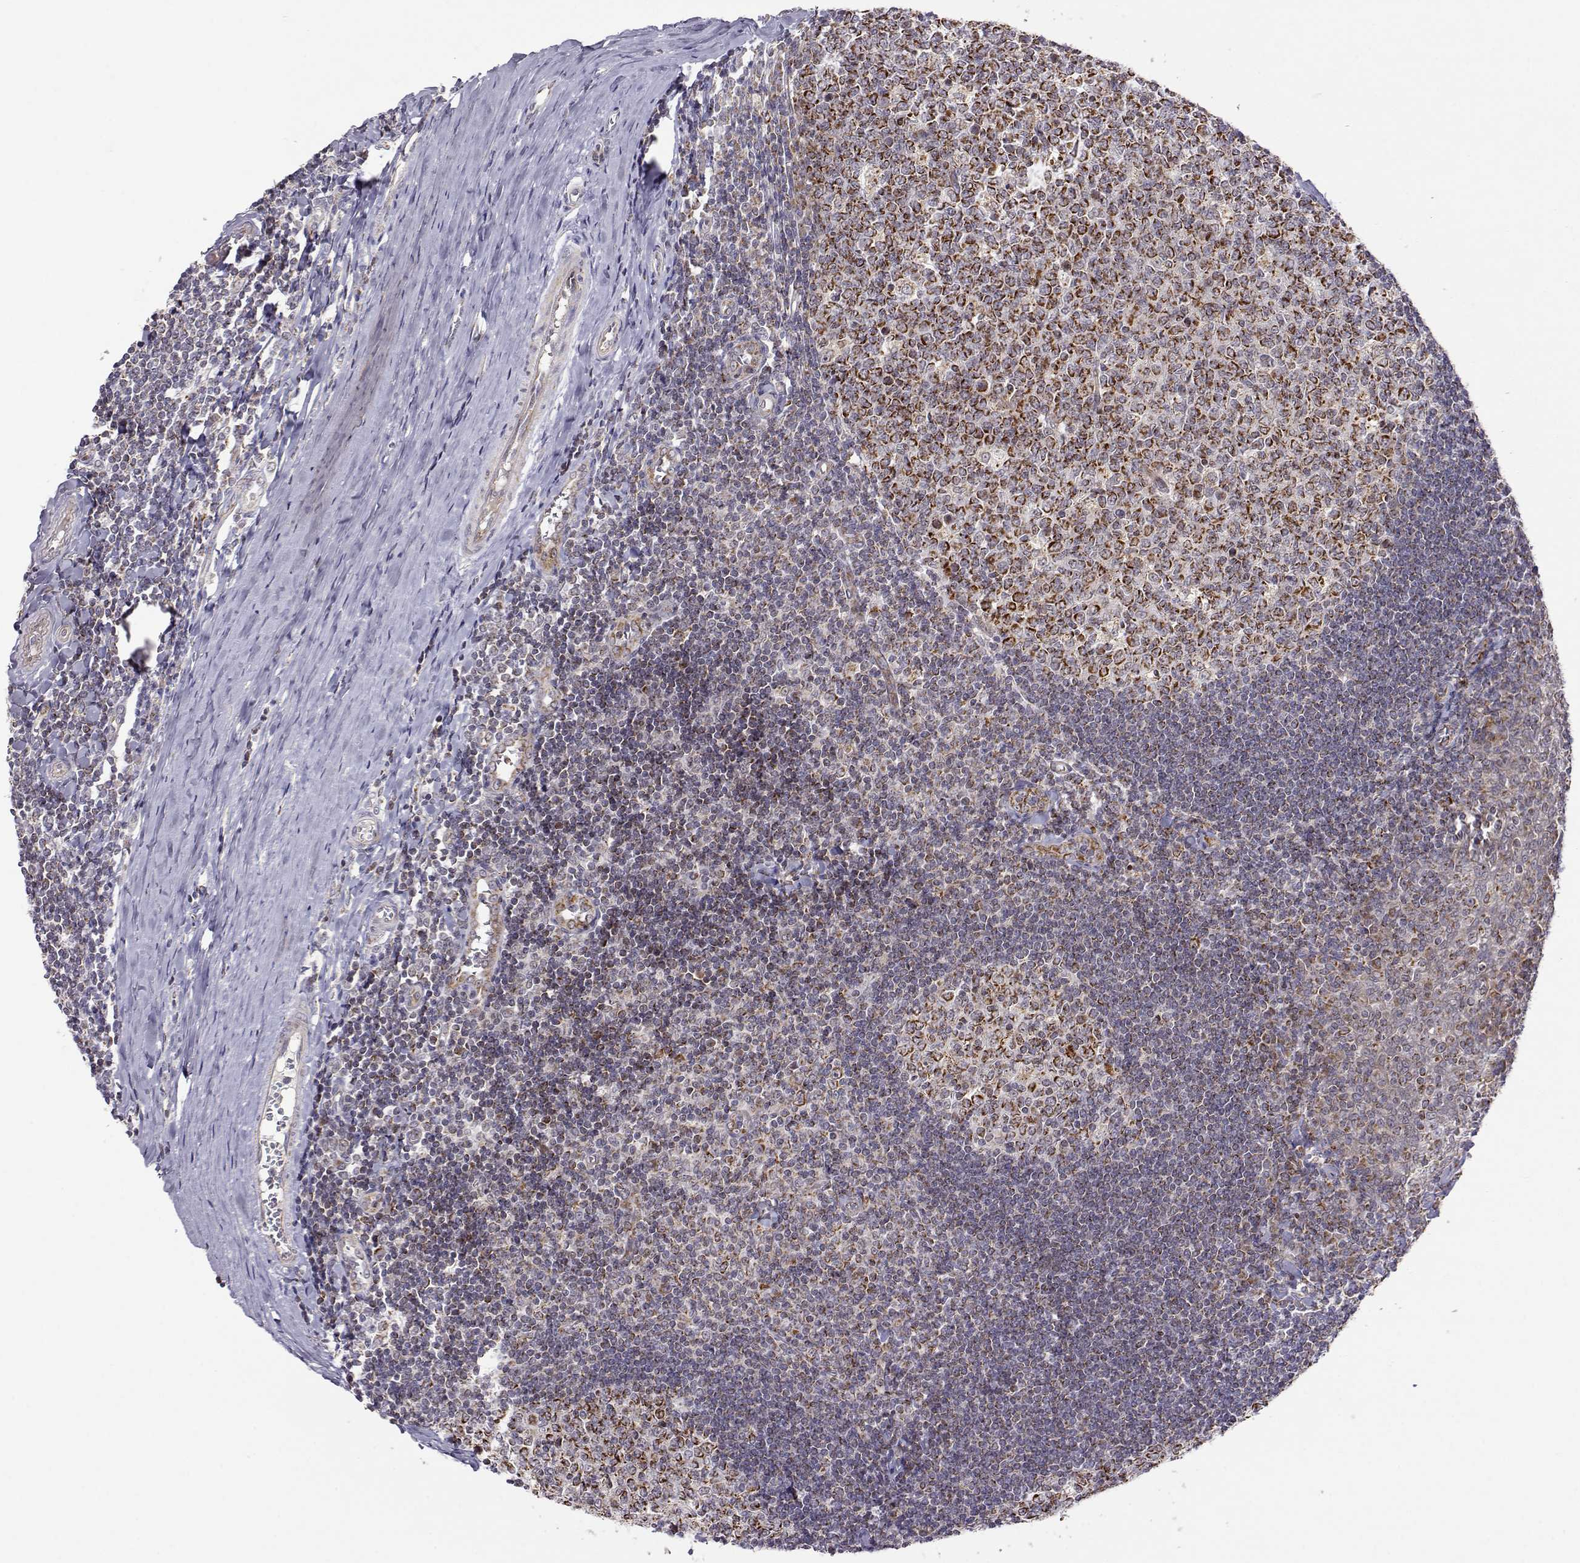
{"staining": {"intensity": "strong", "quantity": "25%-75%", "location": "cytoplasmic/membranous"}, "tissue": "tonsil", "cell_type": "Germinal center cells", "image_type": "normal", "snomed": [{"axis": "morphology", "description": "Normal tissue, NOS"}, {"axis": "topography", "description": "Tonsil"}], "caption": "A high-resolution histopathology image shows IHC staining of benign tonsil, which shows strong cytoplasmic/membranous staining in approximately 25%-75% of germinal center cells.", "gene": "EXOG", "patient": {"sex": "female", "age": 12}}